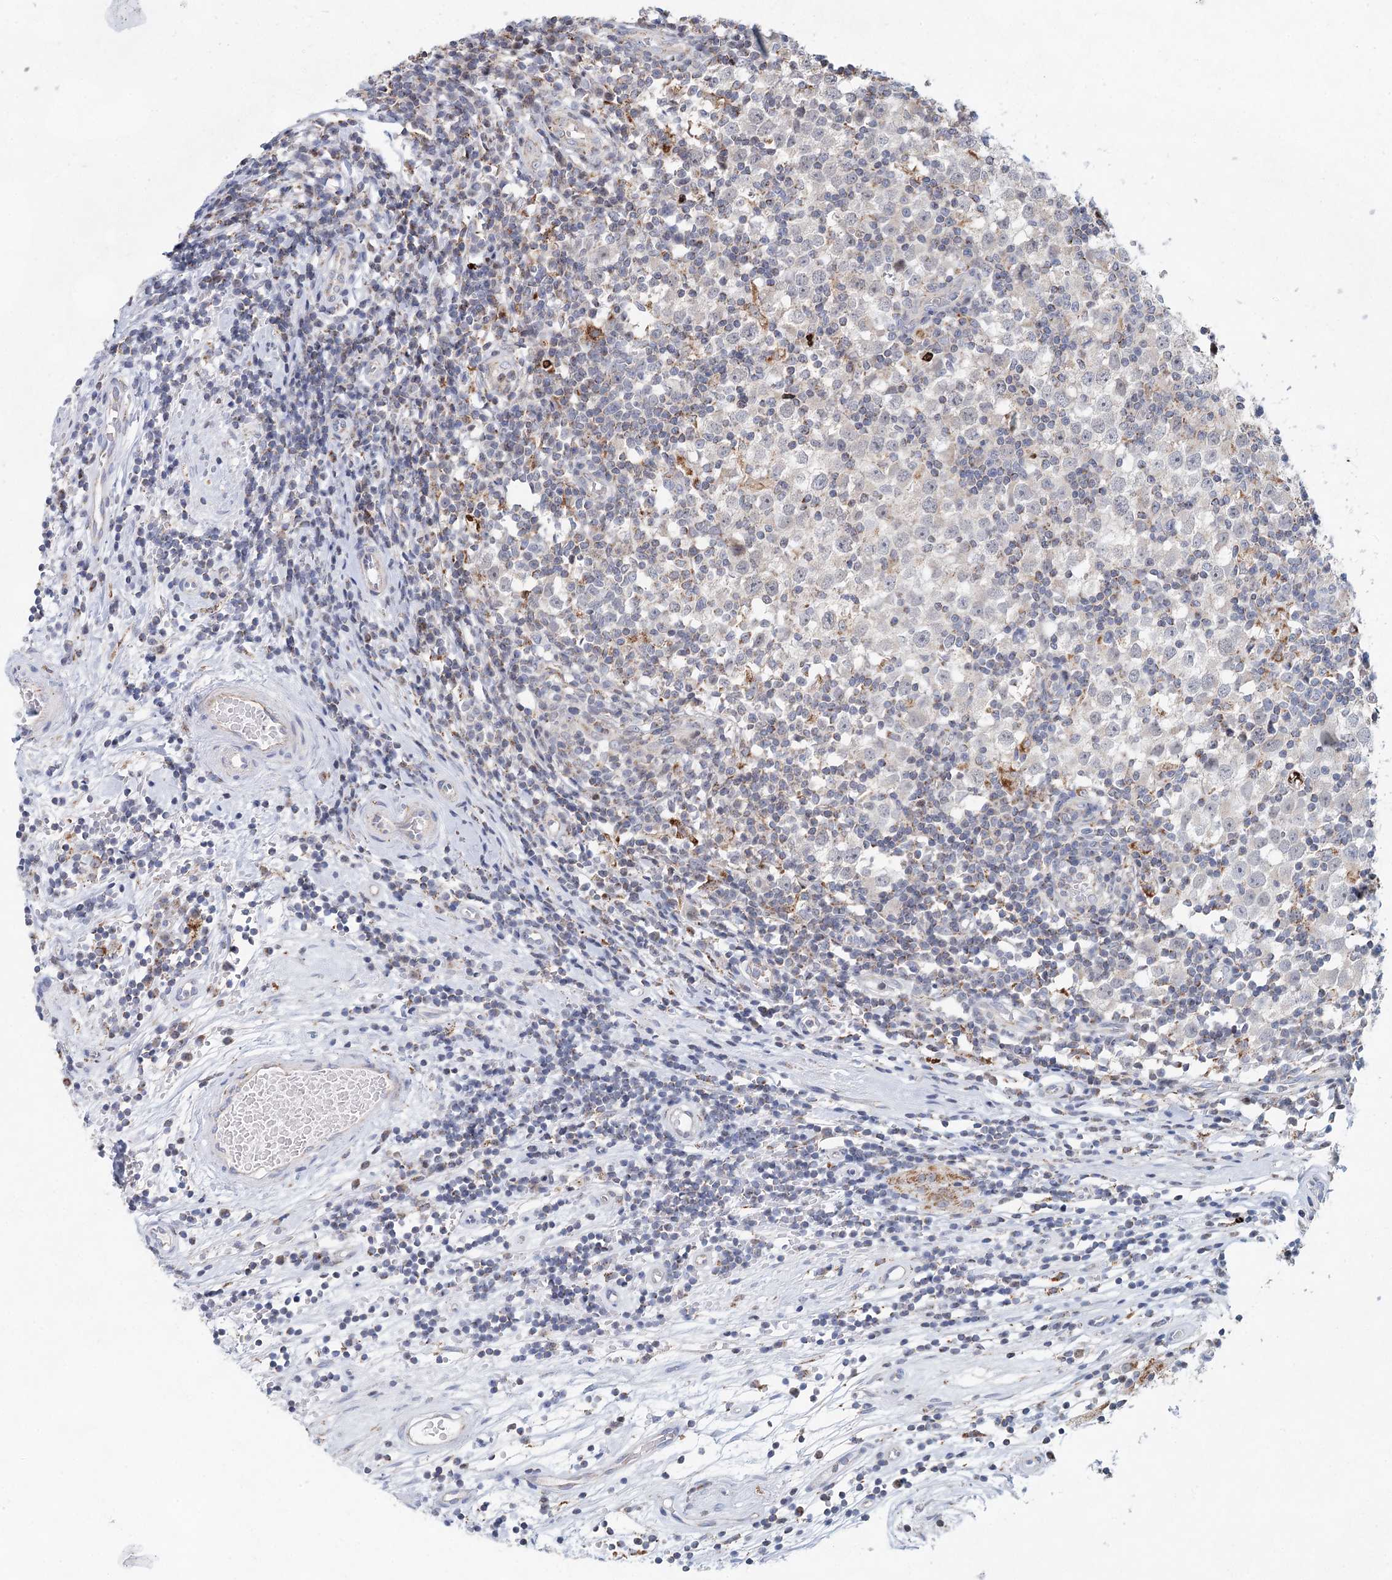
{"staining": {"intensity": "moderate", "quantity": "<25%", "location": "cytoplasmic/membranous"}, "tissue": "testis cancer", "cell_type": "Tumor cells", "image_type": "cancer", "snomed": [{"axis": "morphology", "description": "Seminoma, NOS"}, {"axis": "topography", "description": "Testis"}], "caption": "Immunohistochemistry image of neoplastic tissue: human testis cancer (seminoma) stained using immunohistochemistry shows low levels of moderate protein expression localized specifically in the cytoplasmic/membranous of tumor cells, appearing as a cytoplasmic/membranous brown color.", "gene": "XPO6", "patient": {"sex": "male", "age": 65}}